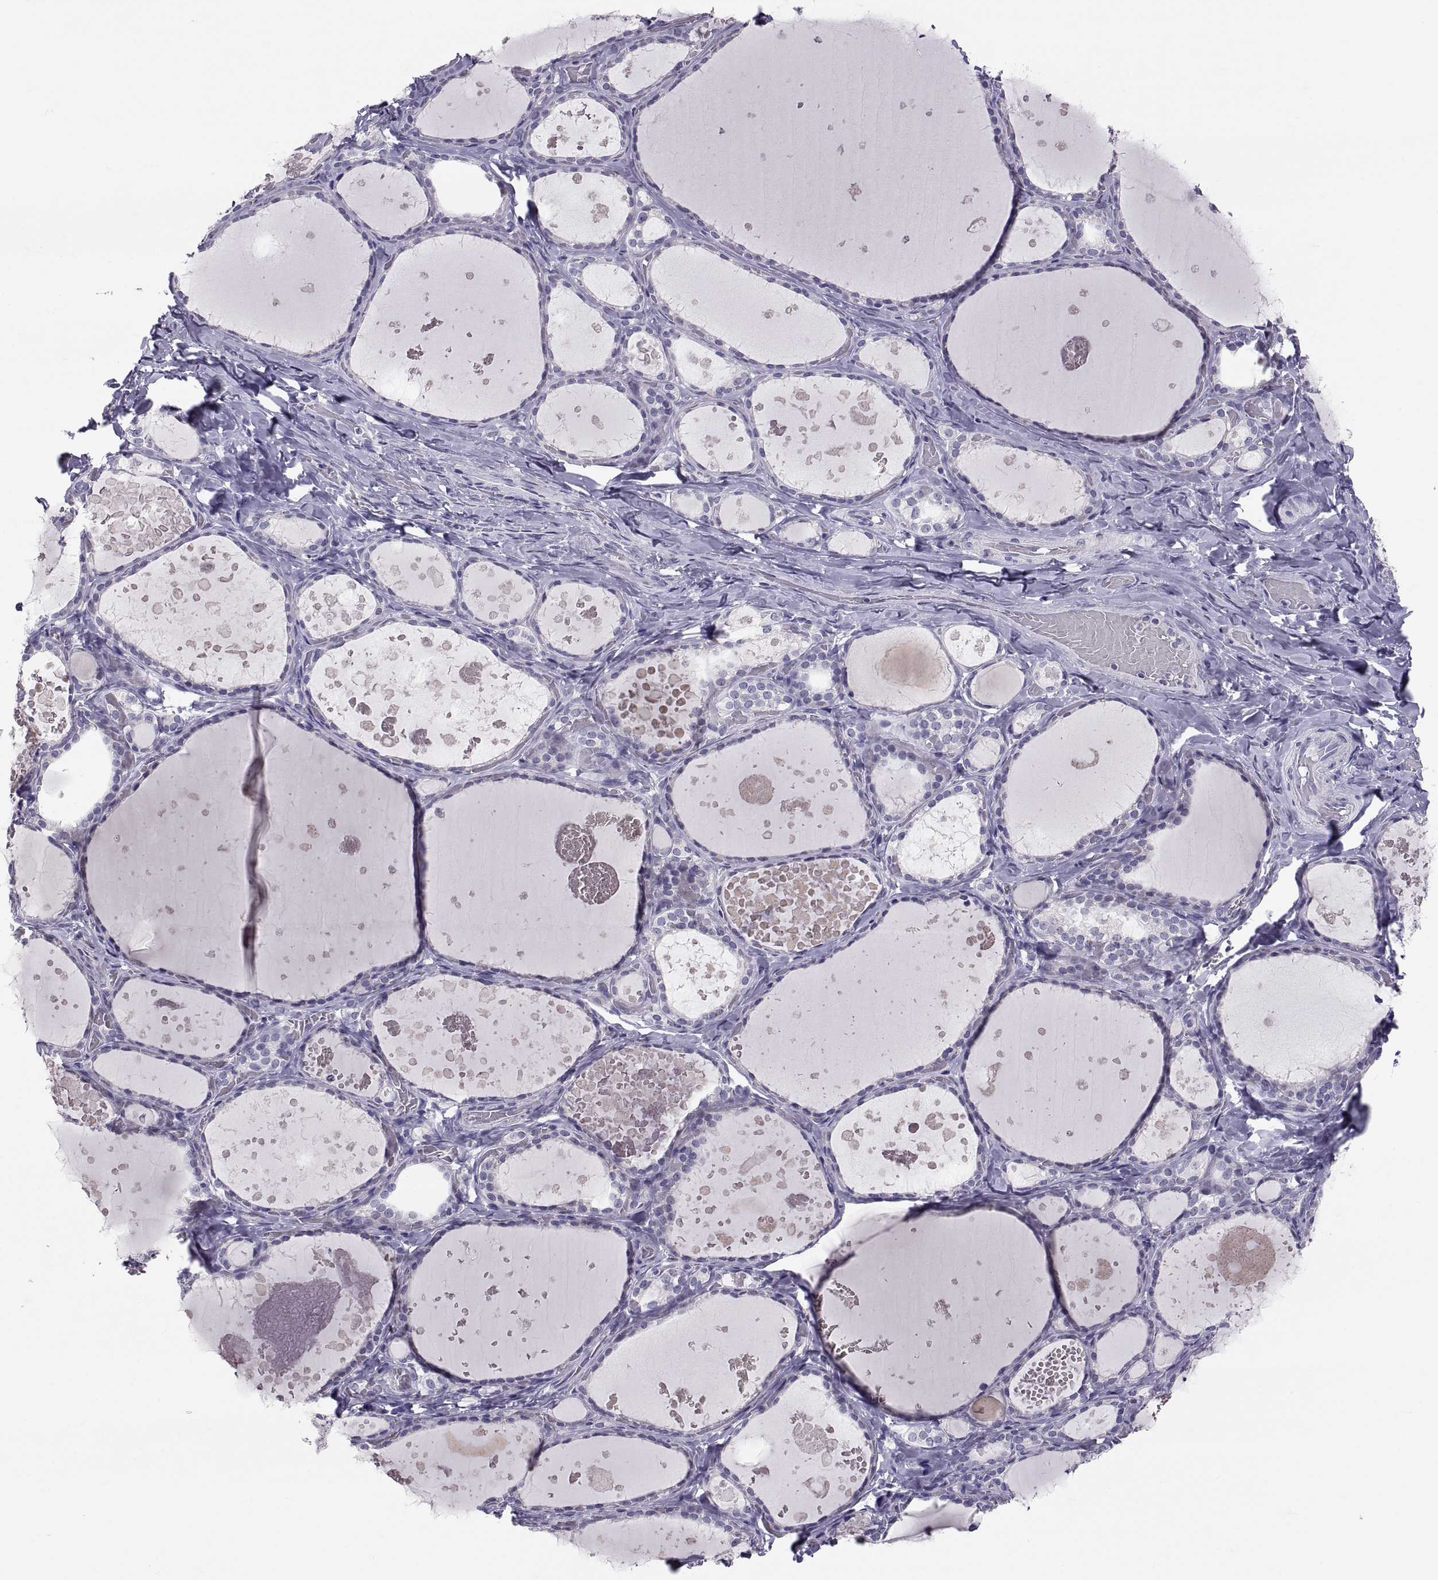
{"staining": {"intensity": "negative", "quantity": "none", "location": "none"}, "tissue": "thyroid gland", "cell_type": "Glandular cells", "image_type": "normal", "snomed": [{"axis": "morphology", "description": "Normal tissue, NOS"}, {"axis": "topography", "description": "Thyroid gland"}], "caption": "Protein analysis of normal thyroid gland displays no significant expression in glandular cells.", "gene": "PTN", "patient": {"sex": "female", "age": 56}}